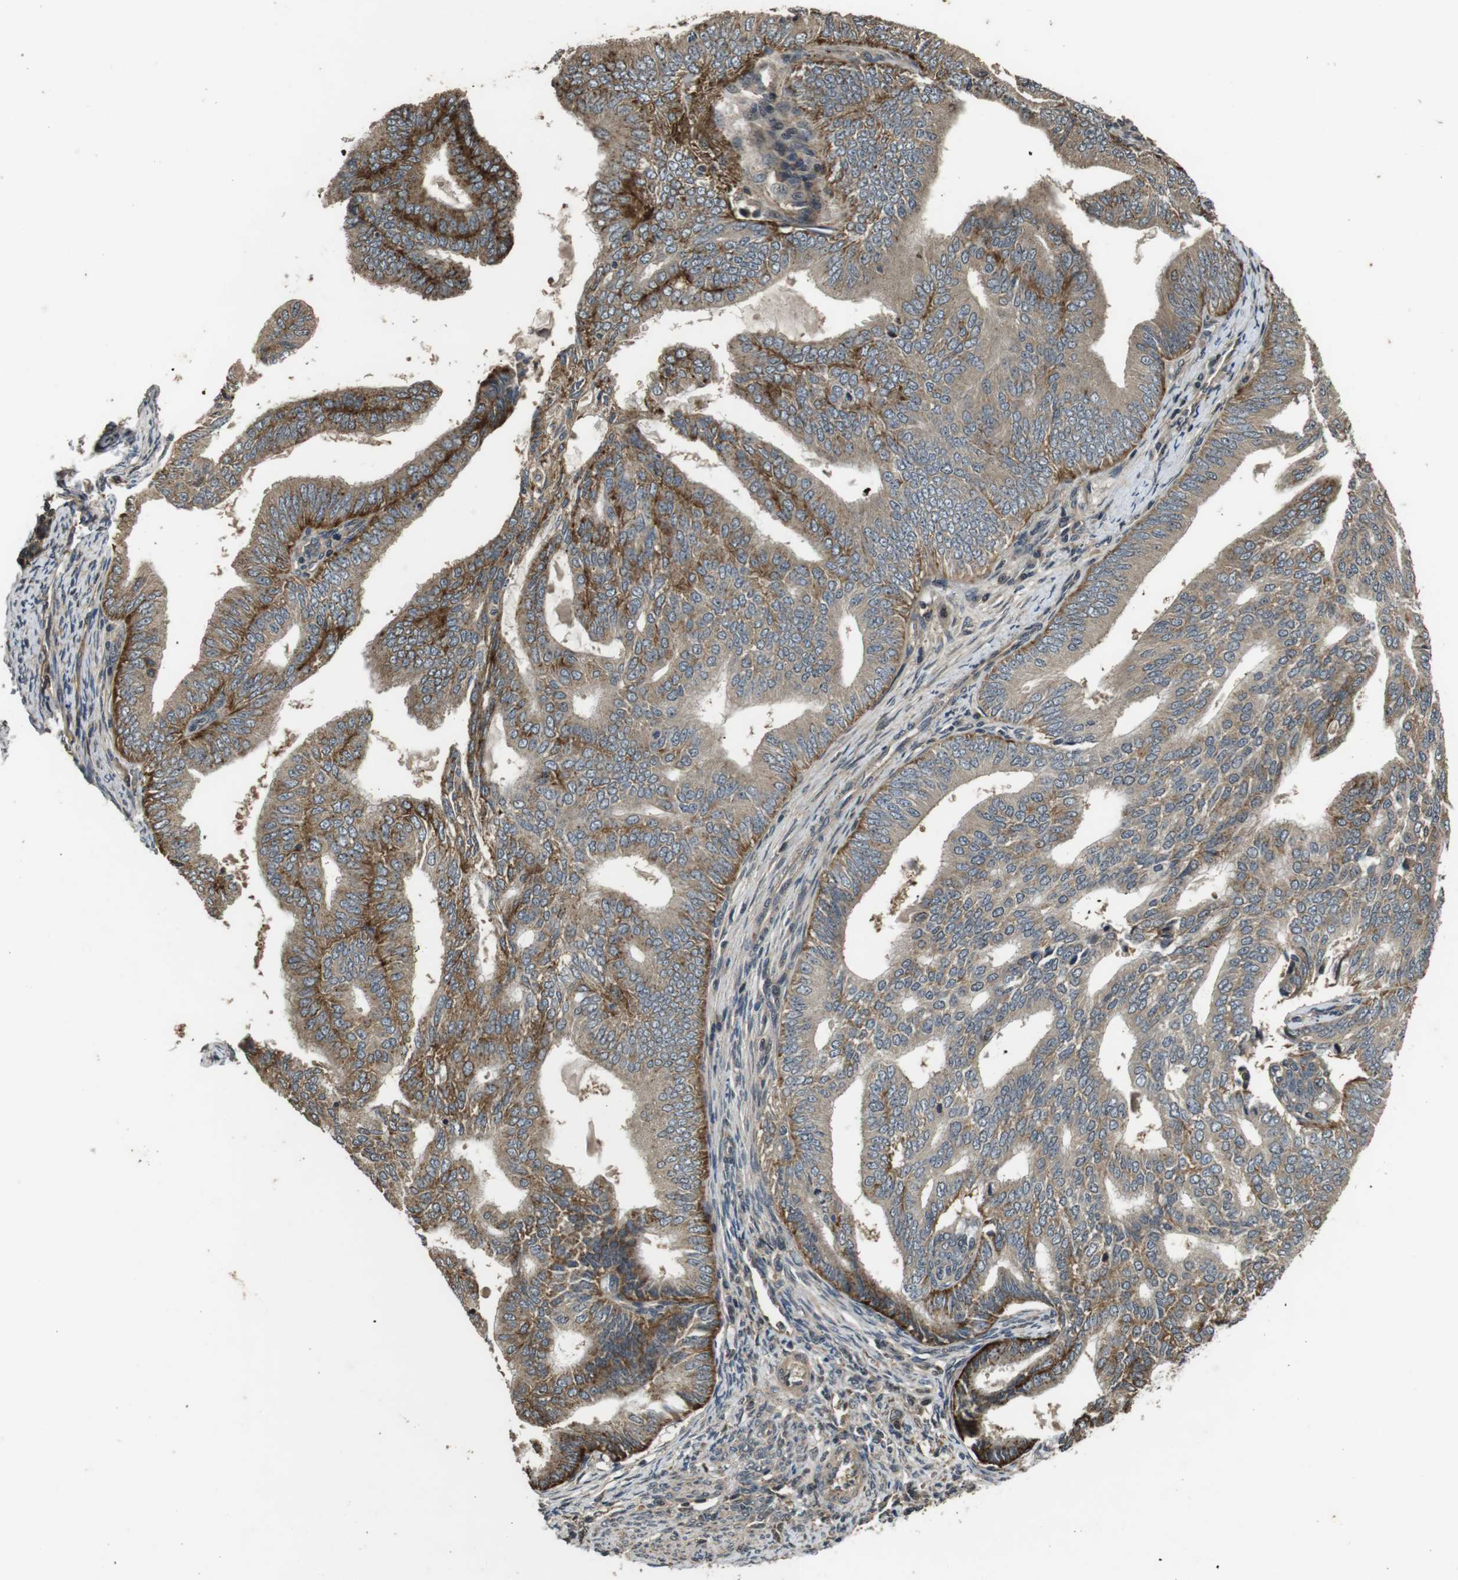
{"staining": {"intensity": "moderate", "quantity": ">75%", "location": "cytoplasmic/membranous"}, "tissue": "endometrial cancer", "cell_type": "Tumor cells", "image_type": "cancer", "snomed": [{"axis": "morphology", "description": "Adenocarcinoma, NOS"}, {"axis": "topography", "description": "Endometrium"}], "caption": "Endometrial cancer (adenocarcinoma) stained for a protein (brown) exhibits moderate cytoplasmic/membranous positive expression in about >75% of tumor cells.", "gene": "FZD10", "patient": {"sex": "female", "age": 58}}